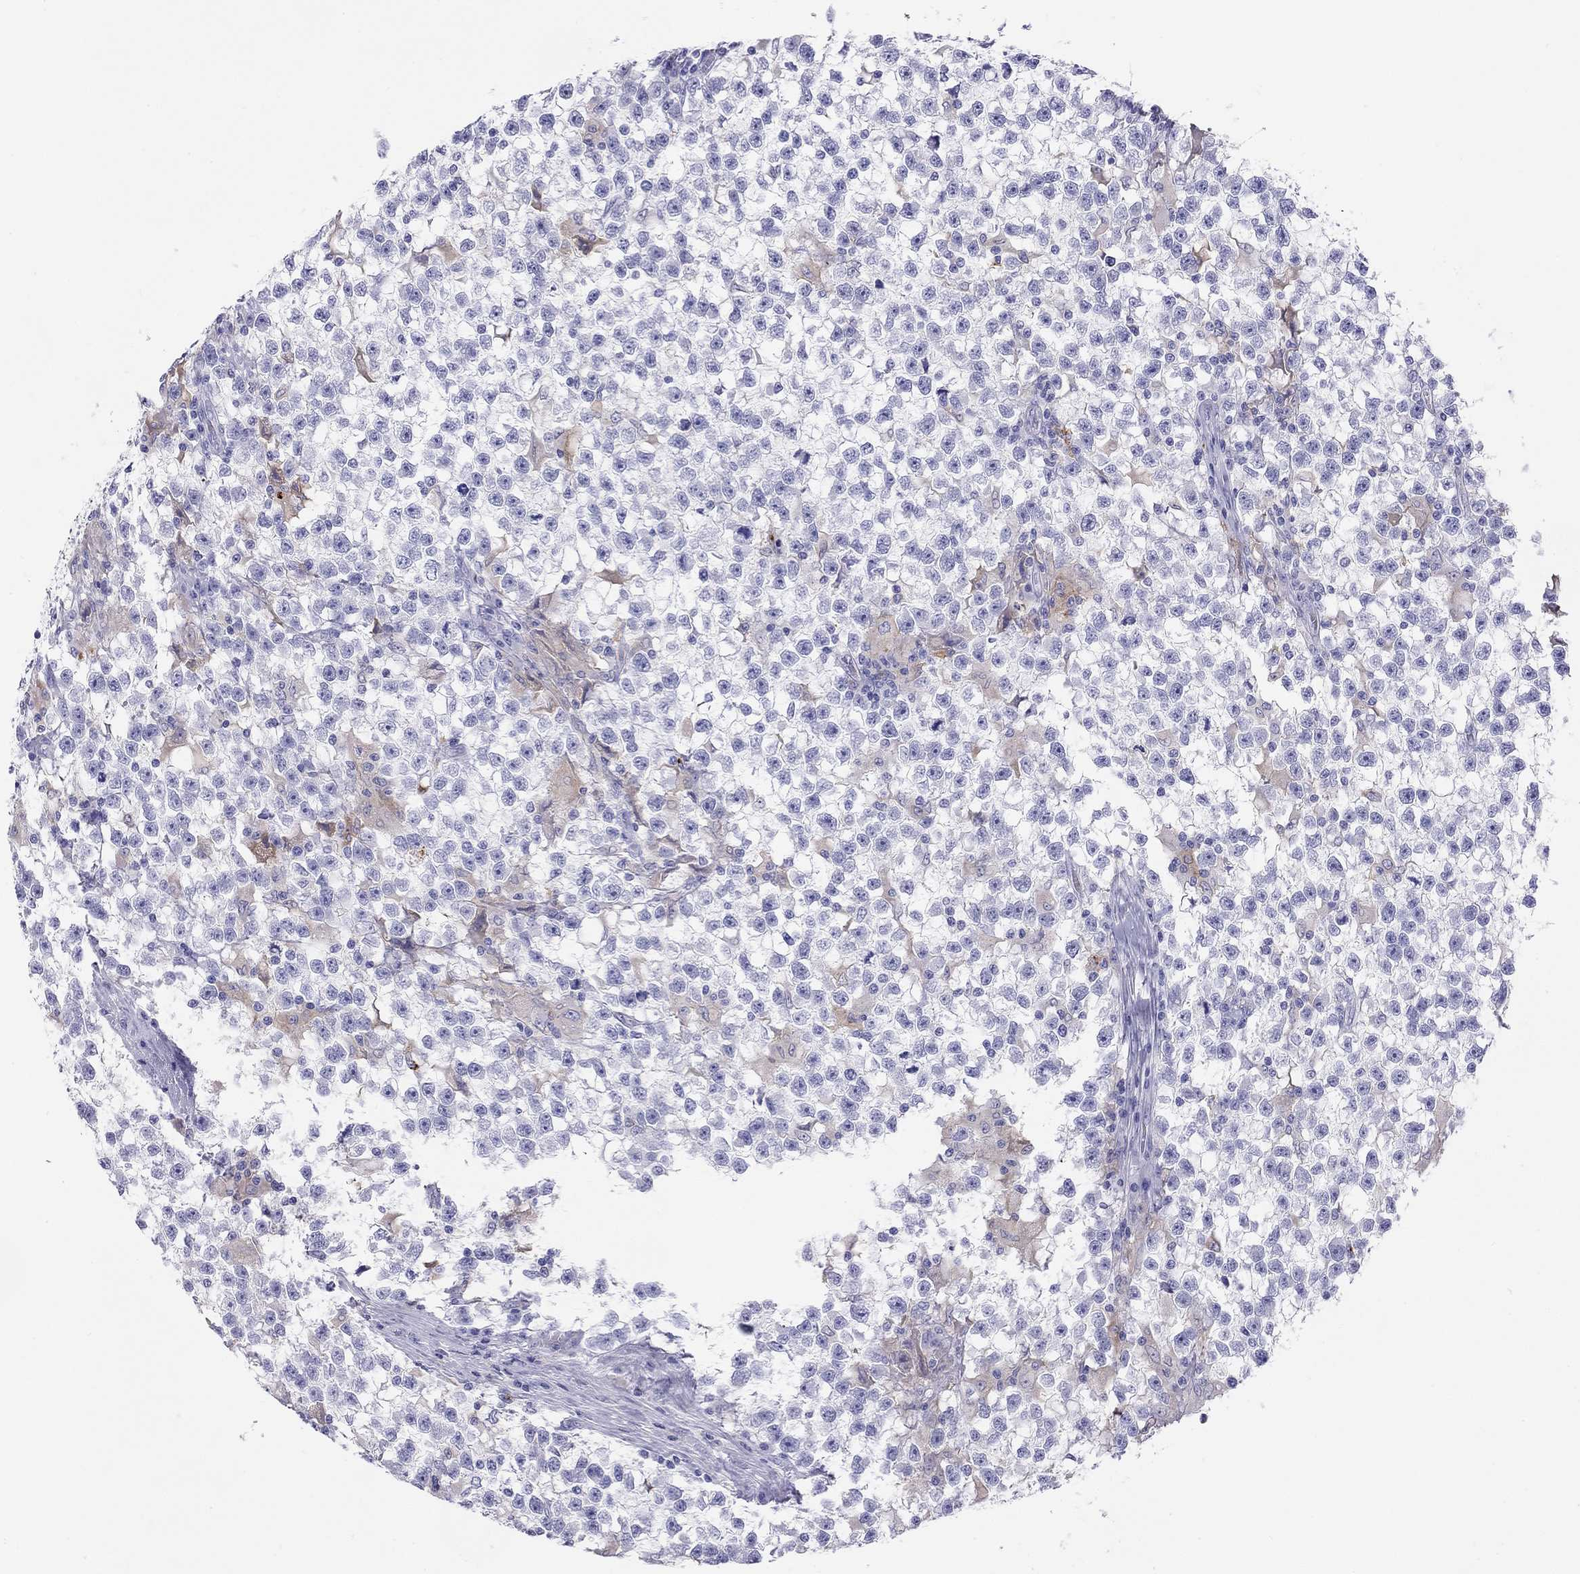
{"staining": {"intensity": "negative", "quantity": "none", "location": "none"}, "tissue": "testis cancer", "cell_type": "Tumor cells", "image_type": "cancer", "snomed": [{"axis": "morphology", "description": "Seminoma, NOS"}, {"axis": "topography", "description": "Testis"}], "caption": "Histopathology image shows no significant protein staining in tumor cells of testis cancer (seminoma).", "gene": "HLA-DQB2", "patient": {"sex": "male", "age": 31}}